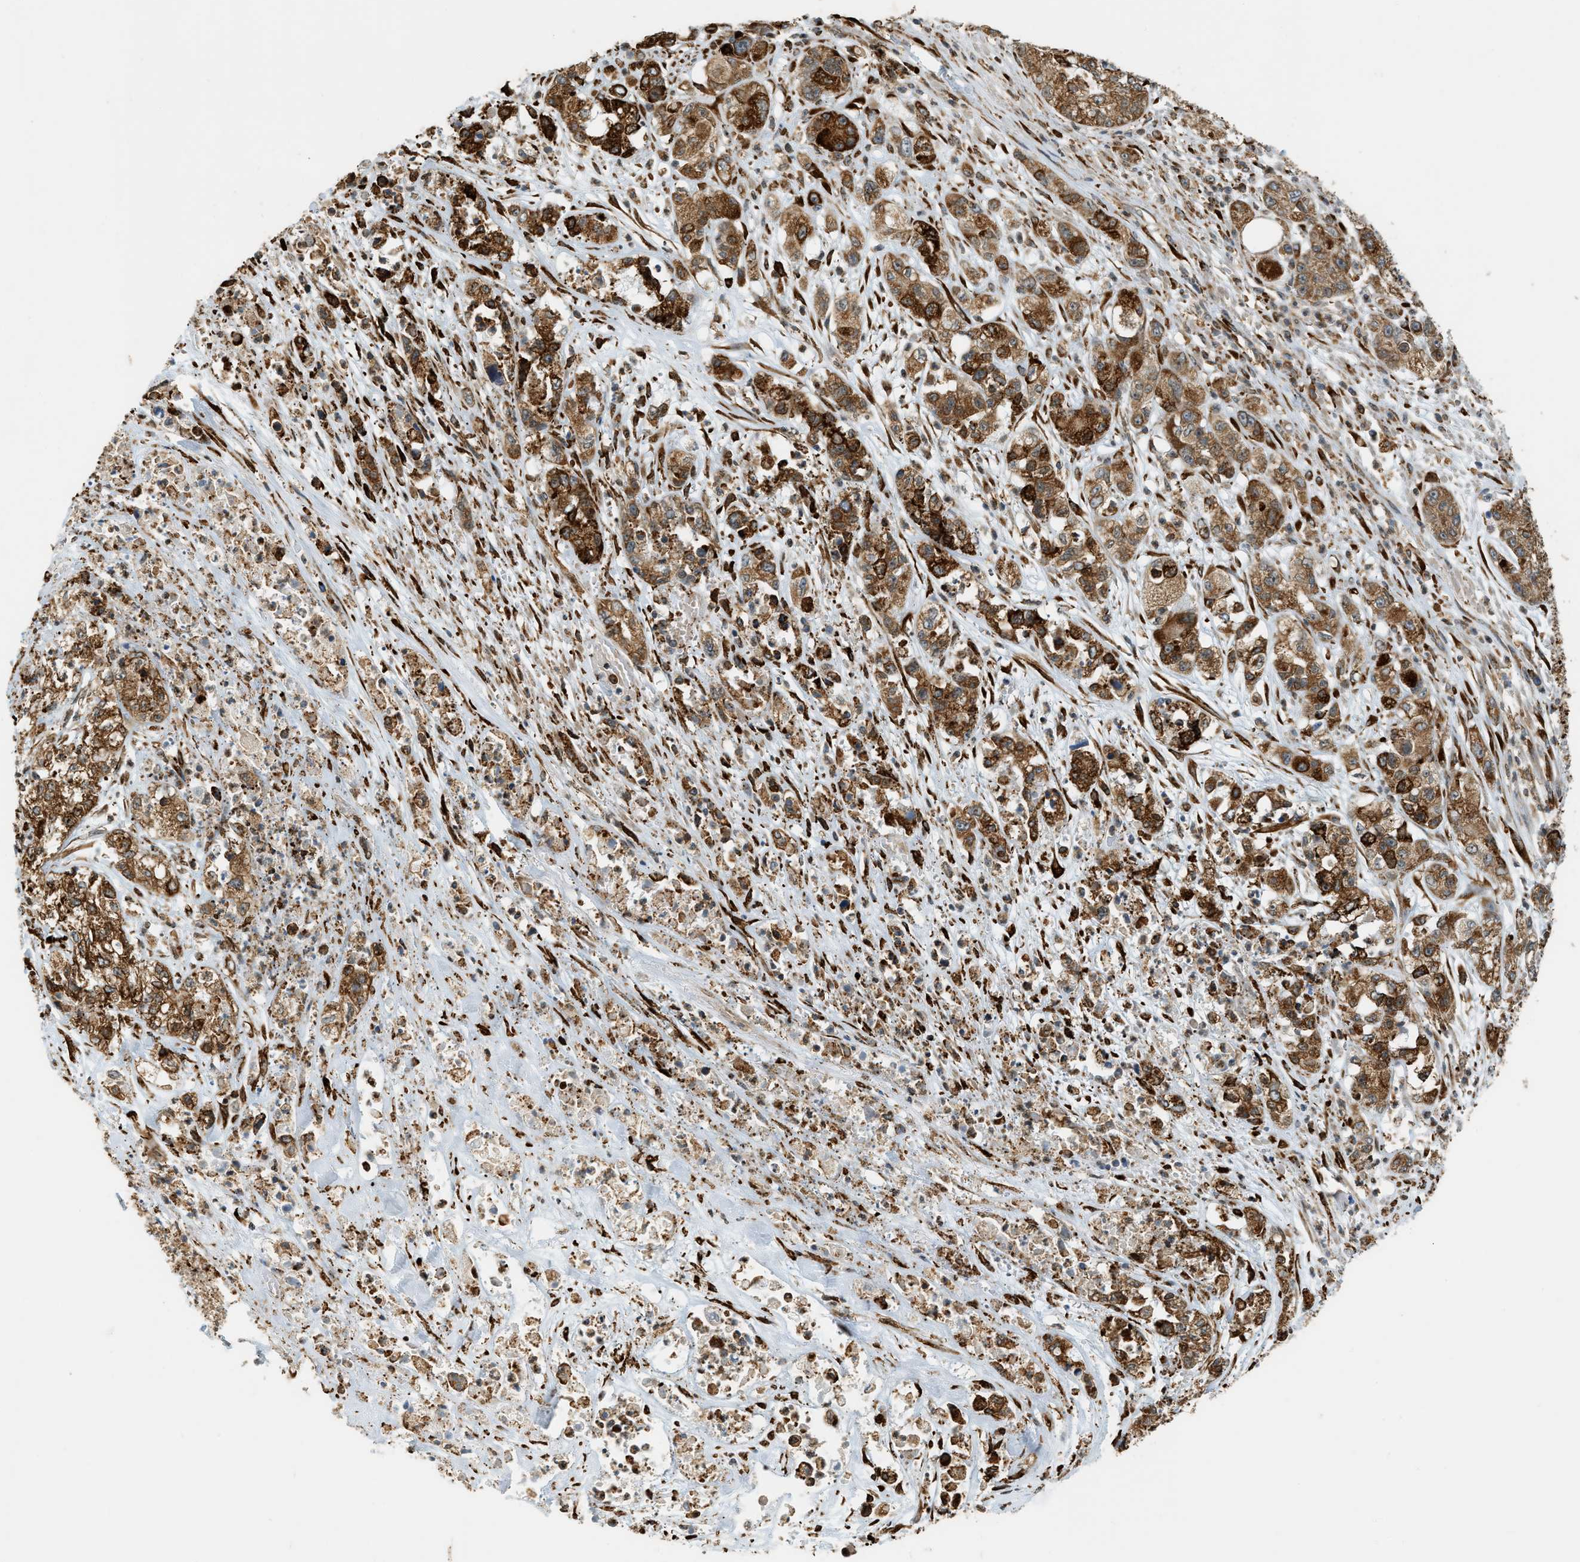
{"staining": {"intensity": "strong", "quantity": ">75%", "location": "cytoplasmic/membranous"}, "tissue": "pancreatic cancer", "cell_type": "Tumor cells", "image_type": "cancer", "snomed": [{"axis": "morphology", "description": "Adenocarcinoma, NOS"}, {"axis": "topography", "description": "Pancreas"}], "caption": "Pancreatic cancer was stained to show a protein in brown. There is high levels of strong cytoplasmic/membranous staining in about >75% of tumor cells. The staining was performed using DAB (3,3'-diaminobenzidine), with brown indicating positive protein expression. Nuclei are stained blue with hematoxylin.", "gene": "SEMA4D", "patient": {"sex": "female", "age": 78}}